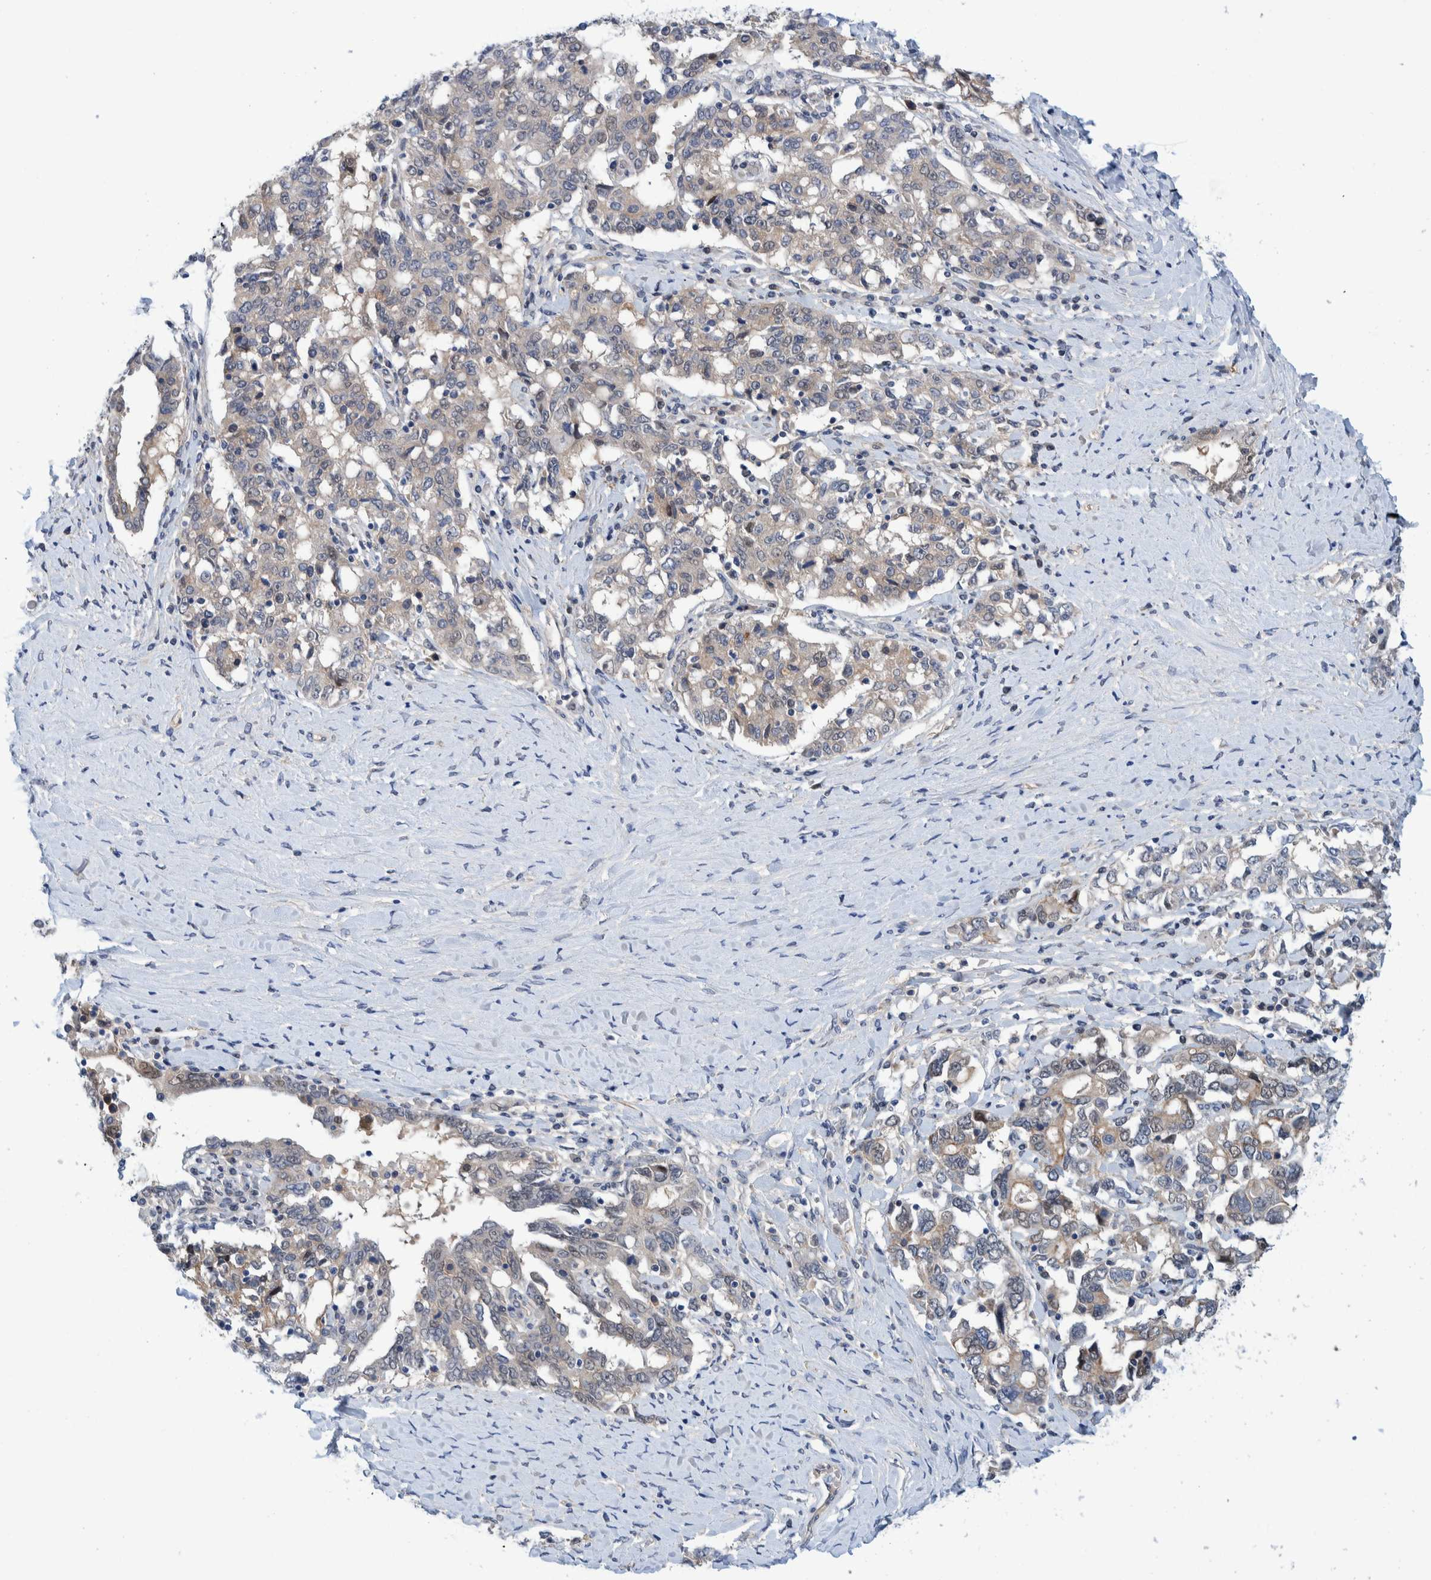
{"staining": {"intensity": "weak", "quantity": "25%-75%", "location": "cytoplasmic/membranous"}, "tissue": "ovarian cancer", "cell_type": "Tumor cells", "image_type": "cancer", "snomed": [{"axis": "morphology", "description": "Carcinoma, endometroid"}, {"axis": "topography", "description": "Ovary"}], "caption": "Immunohistochemical staining of ovarian cancer (endometroid carcinoma) reveals low levels of weak cytoplasmic/membranous protein expression in approximately 25%-75% of tumor cells.", "gene": "PFAS", "patient": {"sex": "female", "age": 62}}